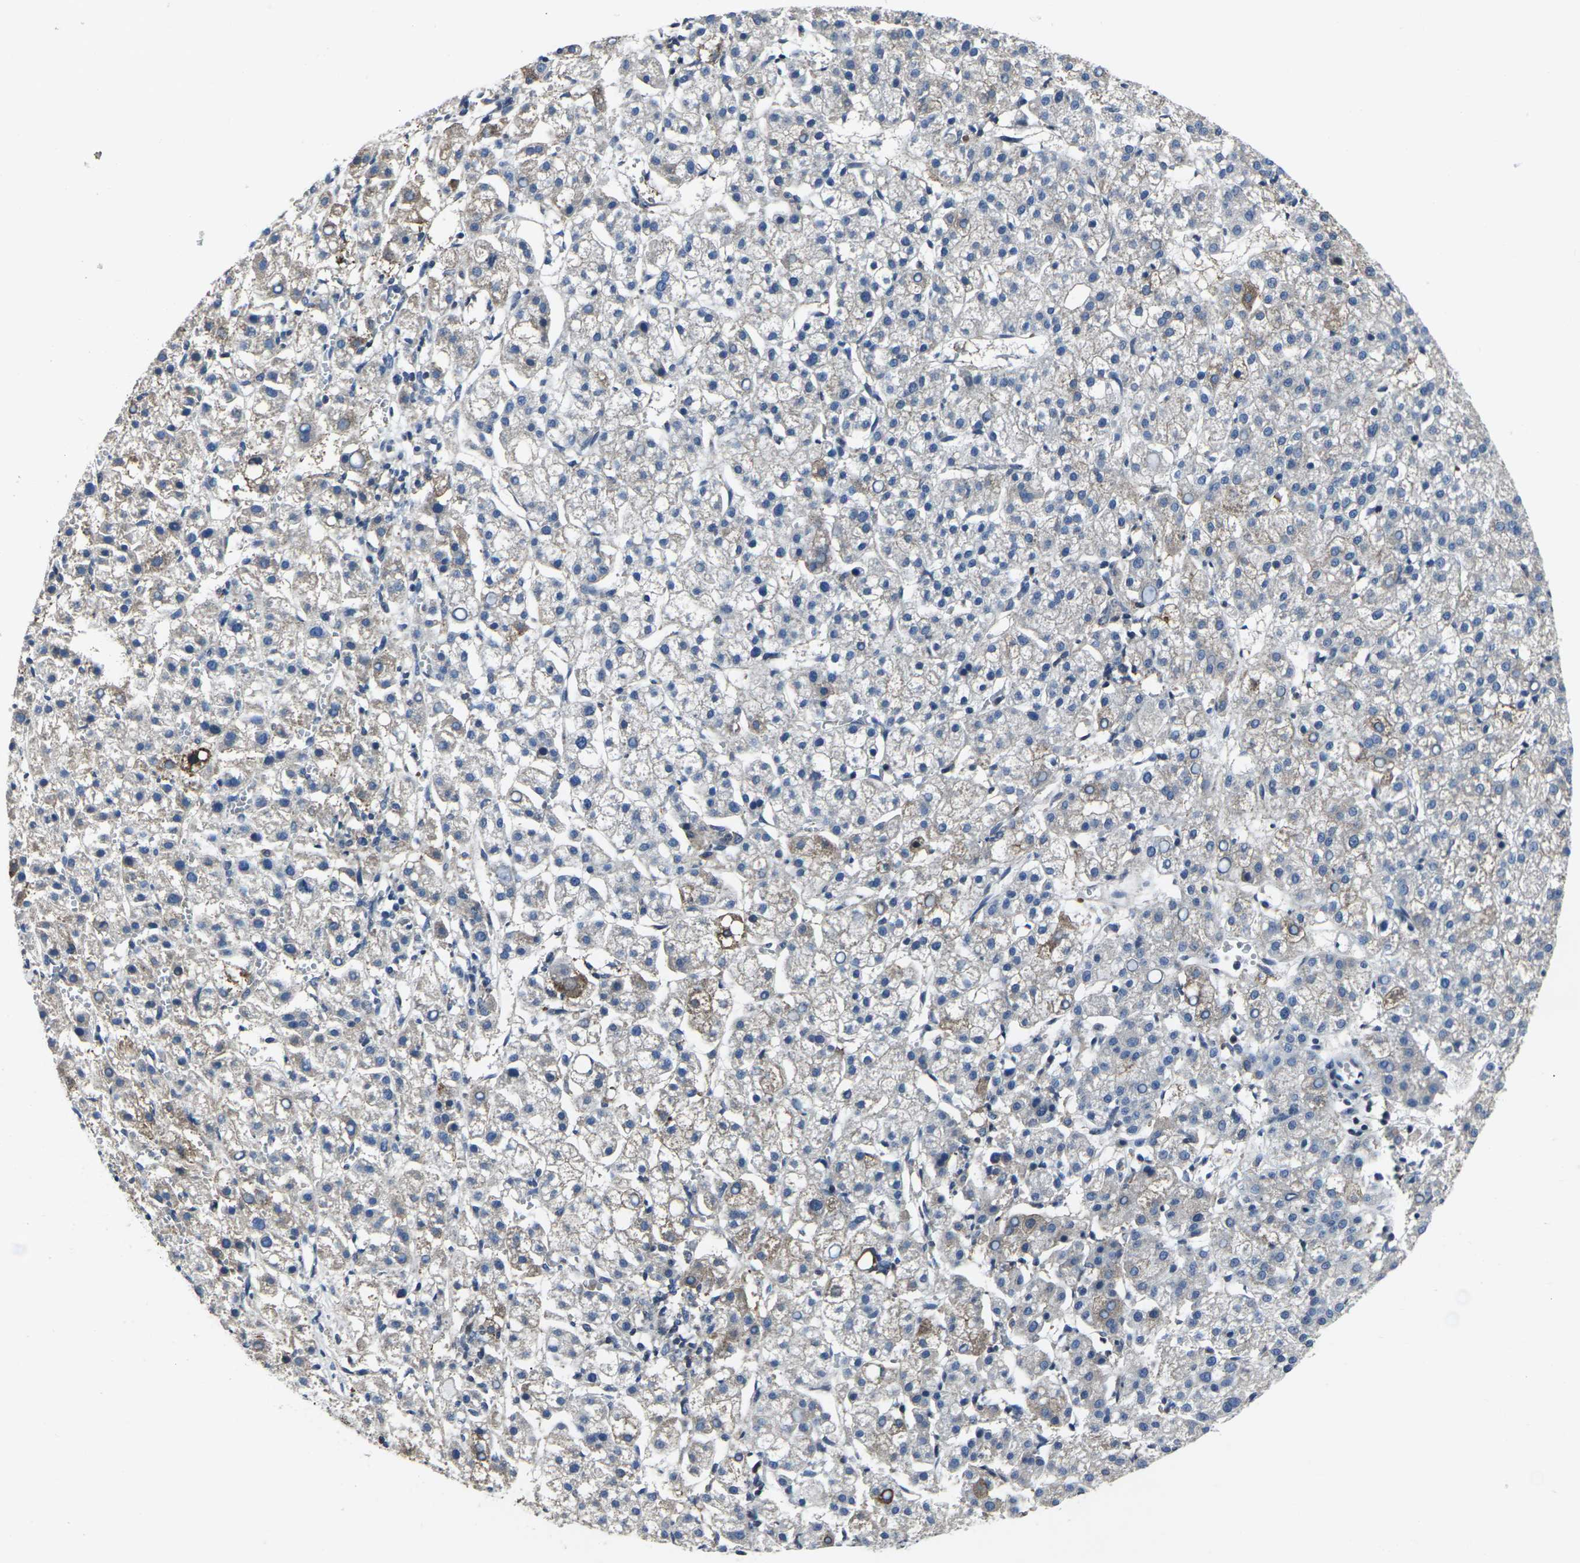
{"staining": {"intensity": "weak", "quantity": "25%-75%", "location": "cytoplasmic/membranous"}, "tissue": "liver cancer", "cell_type": "Tumor cells", "image_type": "cancer", "snomed": [{"axis": "morphology", "description": "Carcinoma, Hepatocellular, NOS"}, {"axis": "topography", "description": "Liver"}], "caption": "Hepatocellular carcinoma (liver) was stained to show a protein in brown. There is low levels of weak cytoplasmic/membranous positivity in about 25%-75% of tumor cells. (DAB (3,3'-diaminobenzidine) IHC, brown staining for protein, blue staining for nuclei).", "gene": "STAT4", "patient": {"sex": "female", "age": 58}}